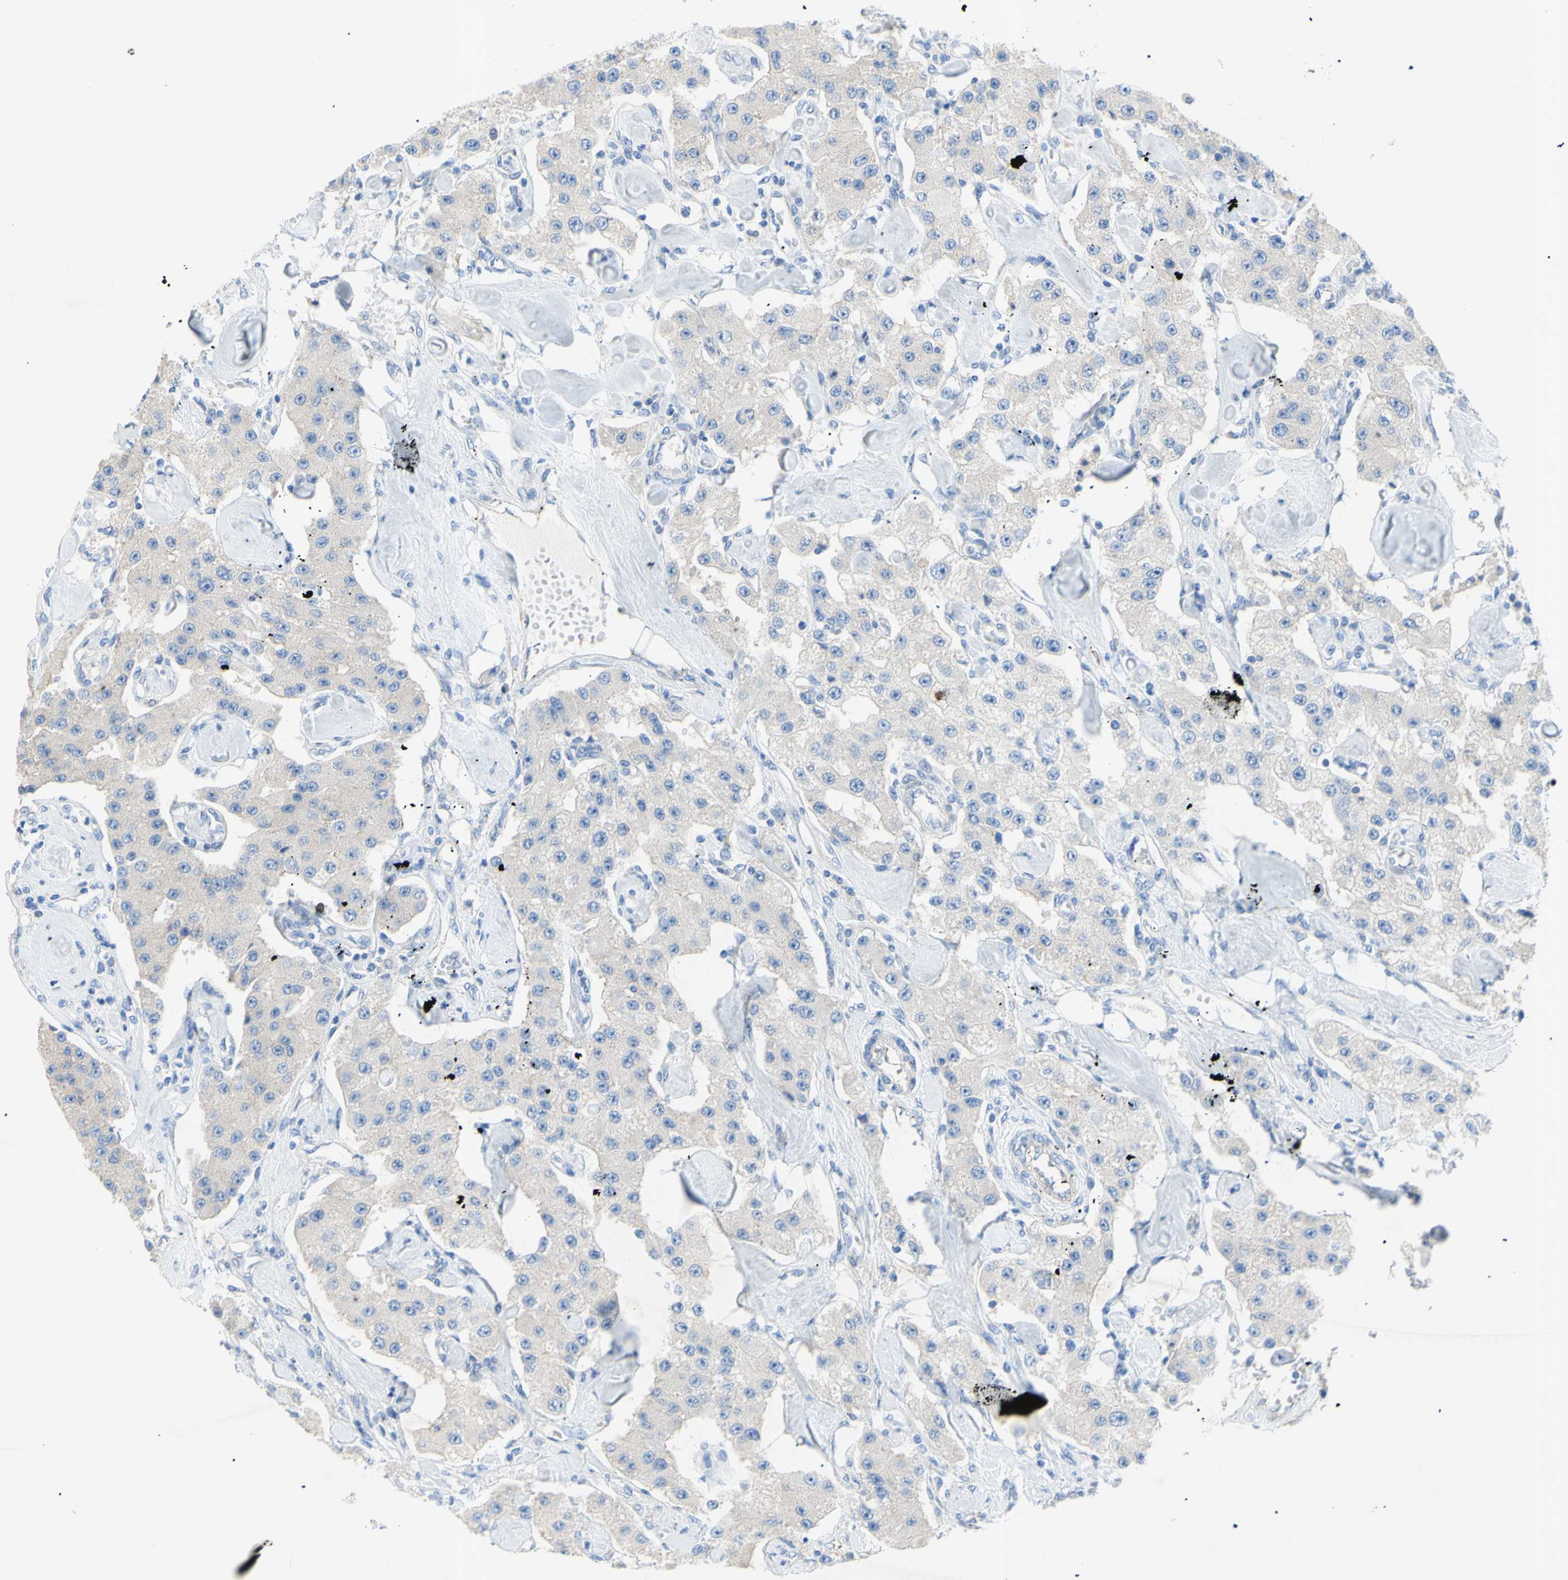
{"staining": {"intensity": "negative", "quantity": "none", "location": "none"}, "tissue": "carcinoid", "cell_type": "Tumor cells", "image_type": "cancer", "snomed": [{"axis": "morphology", "description": "Carcinoid, malignant, NOS"}, {"axis": "topography", "description": "Pancreas"}], "caption": "An IHC photomicrograph of carcinoid is shown. There is no staining in tumor cells of carcinoid. (Brightfield microscopy of DAB immunohistochemistry (IHC) at high magnification).", "gene": "TMIGD2", "patient": {"sex": "male", "age": 41}}